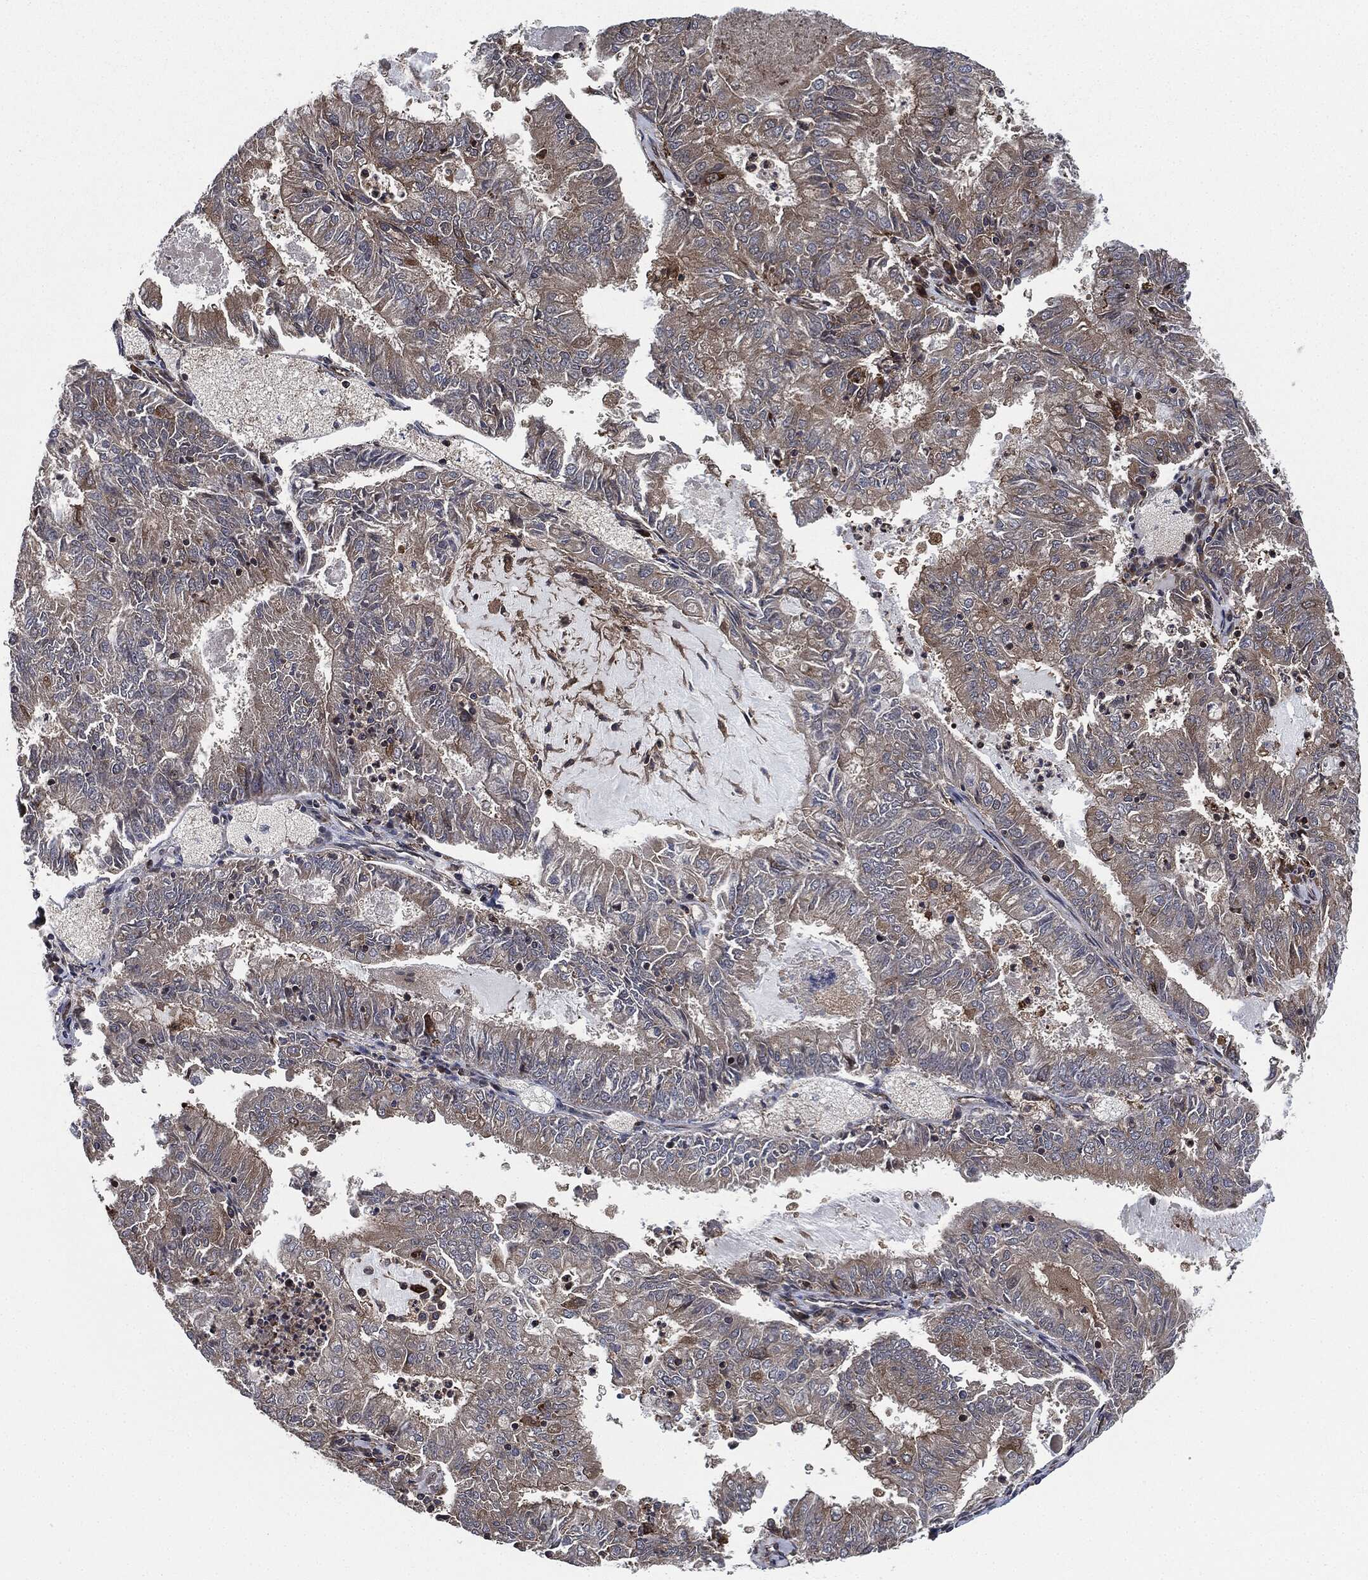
{"staining": {"intensity": "moderate", "quantity": ">75%", "location": "cytoplasmic/membranous"}, "tissue": "endometrial cancer", "cell_type": "Tumor cells", "image_type": "cancer", "snomed": [{"axis": "morphology", "description": "Adenocarcinoma, NOS"}, {"axis": "topography", "description": "Endometrium"}], "caption": "Immunohistochemistry (IHC) micrograph of neoplastic tissue: human endometrial cancer (adenocarcinoma) stained using immunohistochemistry displays medium levels of moderate protein expression localized specifically in the cytoplasmic/membranous of tumor cells, appearing as a cytoplasmic/membranous brown color.", "gene": "RAP1GDS1", "patient": {"sex": "female", "age": 57}}